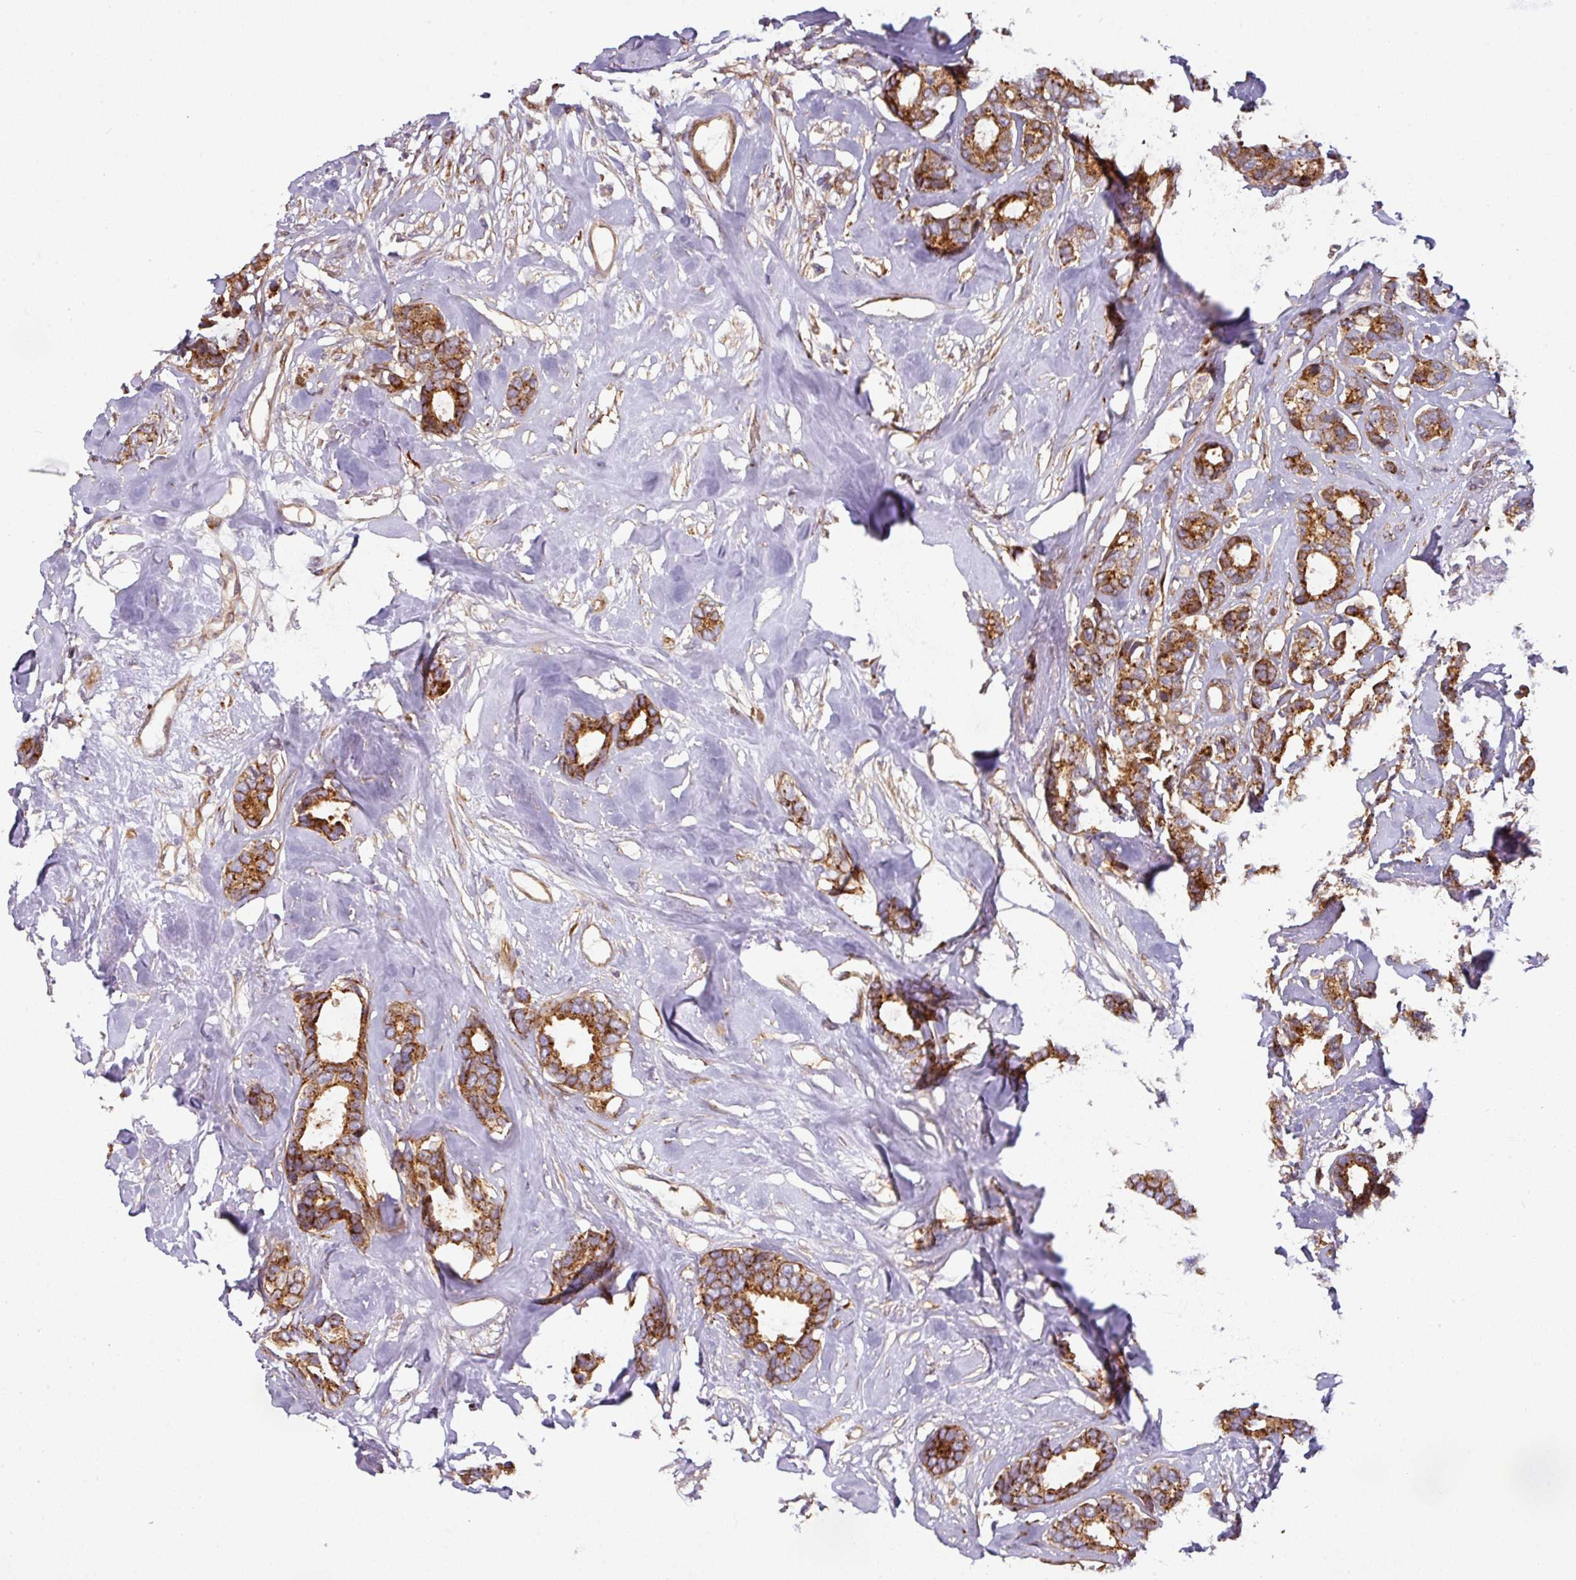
{"staining": {"intensity": "strong", "quantity": ">75%", "location": "cytoplasmic/membranous"}, "tissue": "breast cancer", "cell_type": "Tumor cells", "image_type": "cancer", "snomed": [{"axis": "morphology", "description": "Duct carcinoma"}, {"axis": "topography", "description": "Breast"}], "caption": "The micrograph displays a brown stain indicating the presence of a protein in the cytoplasmic/membranous of tumor cells in breast cancer.", "gene": "CASP2", "patient": {"sex": "female", "age": 87}}